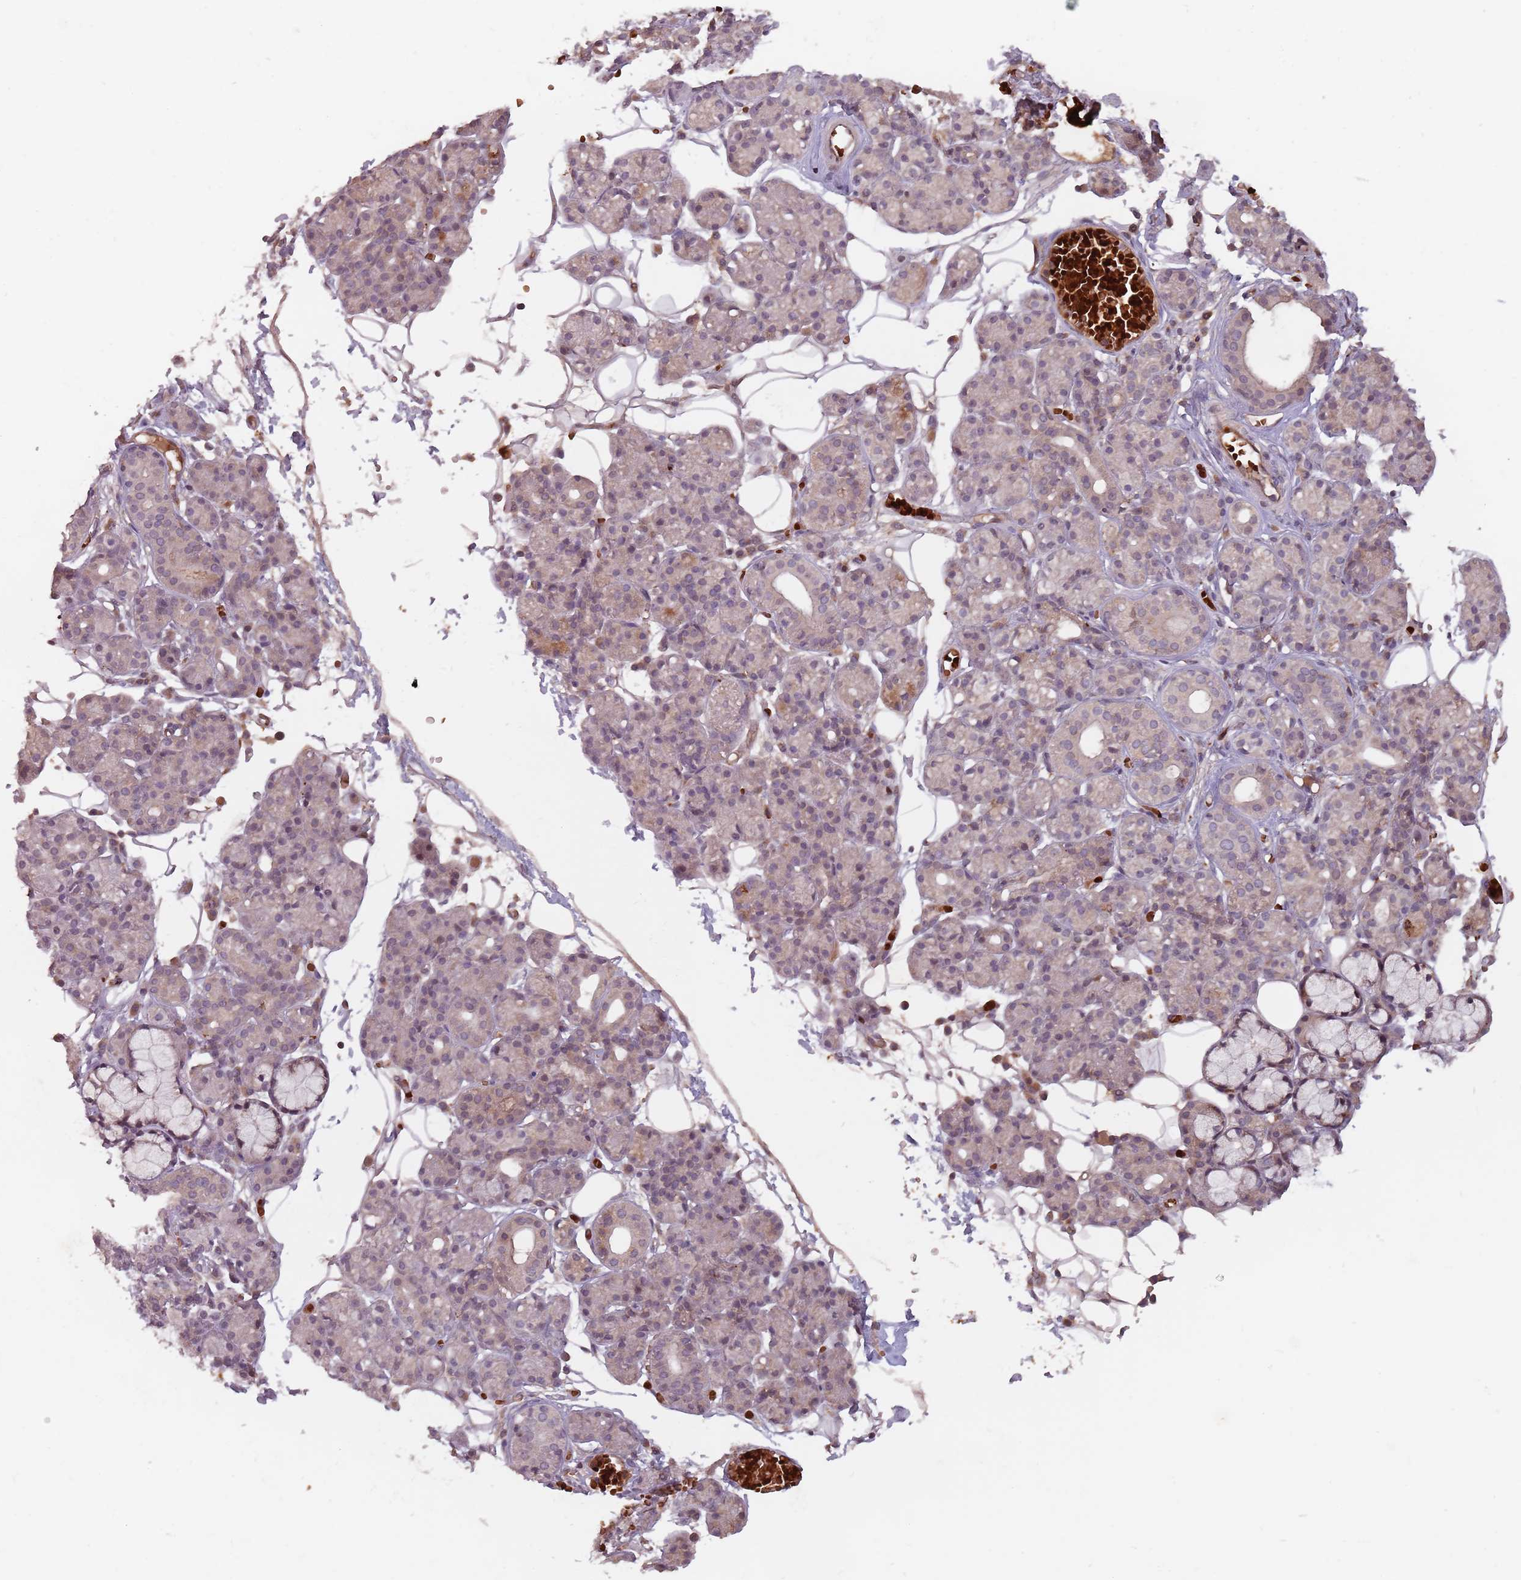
{"staining": {"intensity": "weak", "quantity": "<25%", "location": "cytoplasmic/membranous"}, "tissue": "salivary gland", "cell_type": "Glandular cells", "image_type": "normal", "snomed": [{"axis": "morphology", "description": "Normal tissue, NOS"}, {"axis": "topography", "description": "Salivary gland"}], "caption": "Salivary gland stained for a protein using IHC shows no positivity glandular cells.", "gene": "GPR180", "patient": {"sex": "male", "age": 63}}